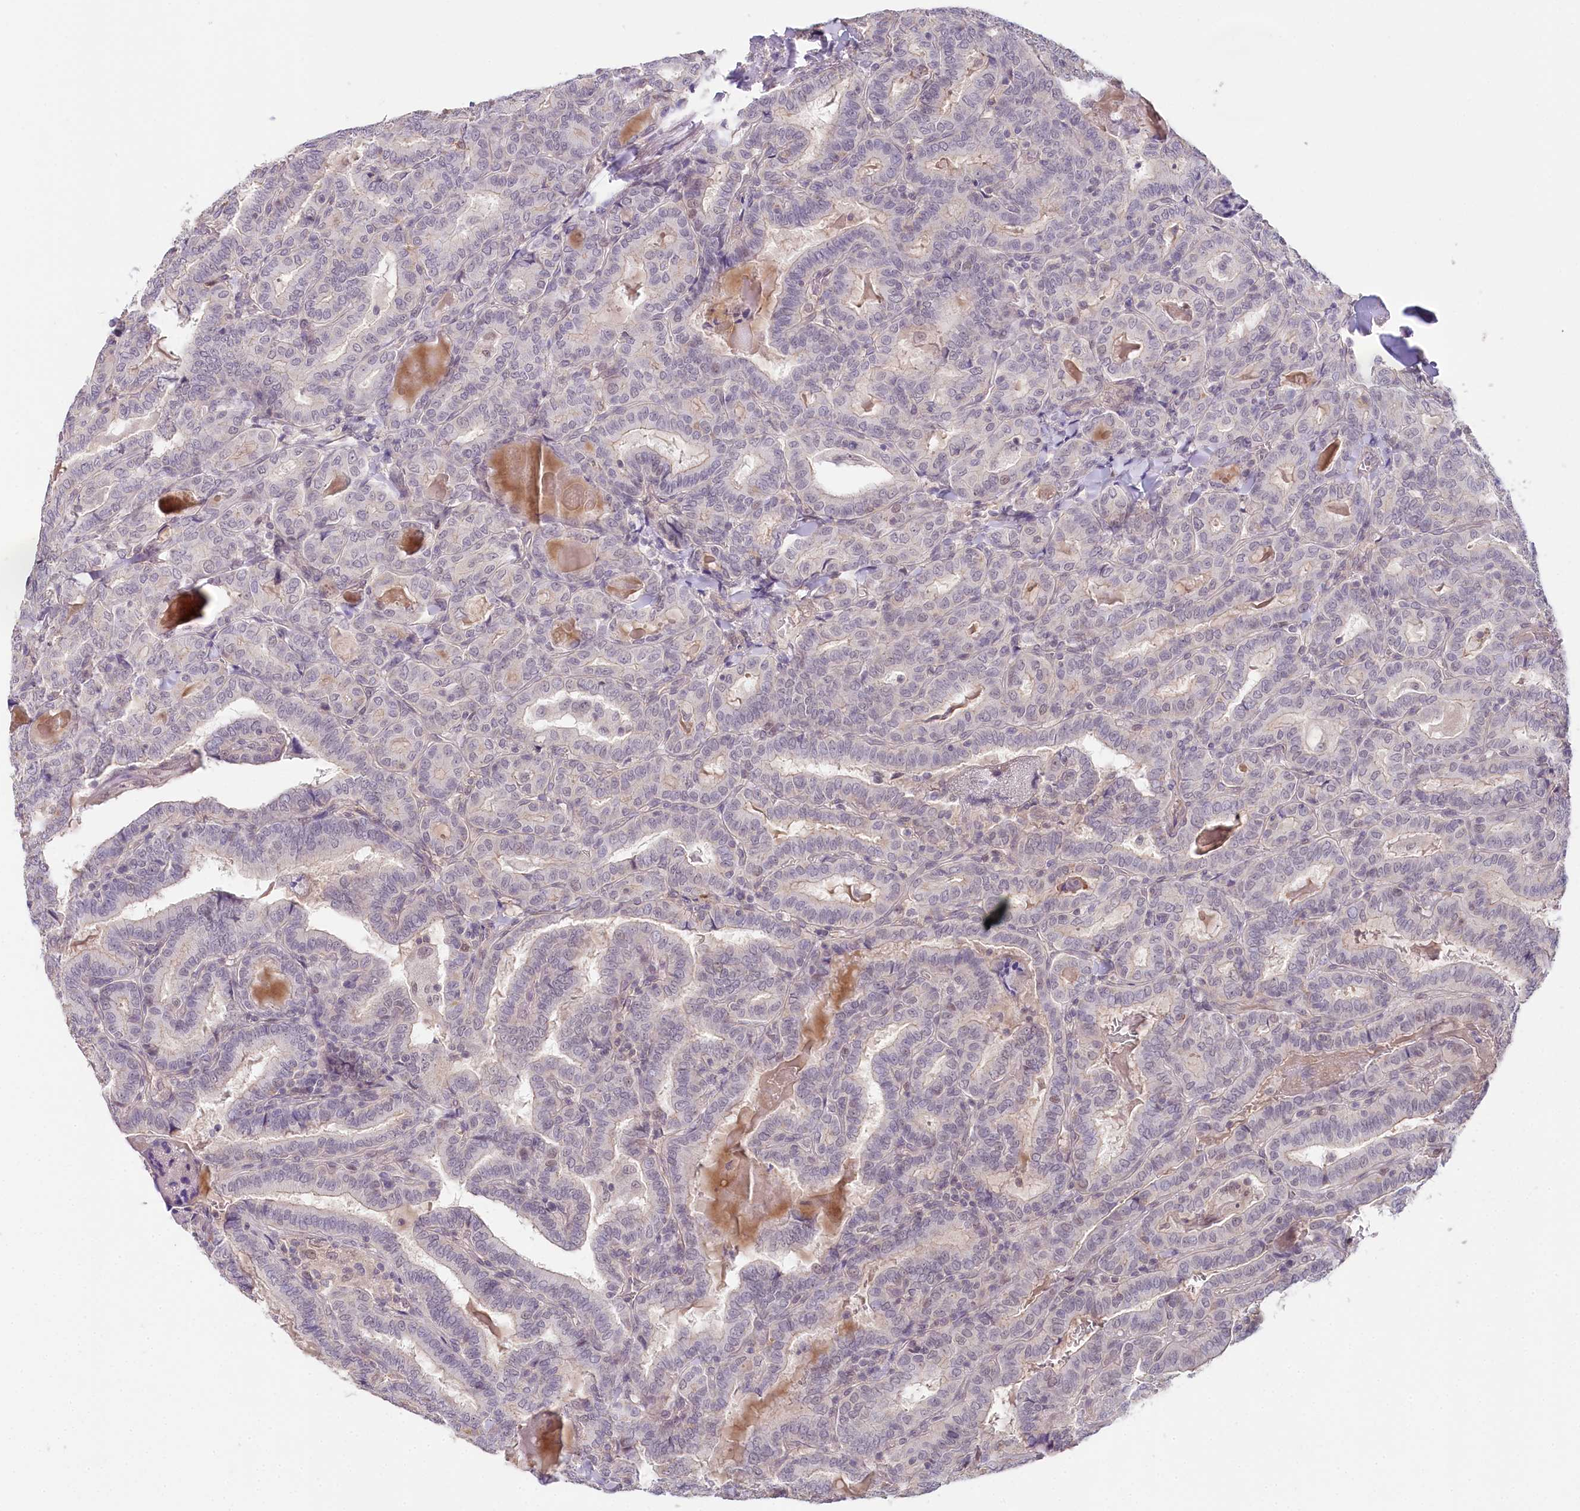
{"staining": {"intensity": "negative", "quantity": "none", "location": "none"}, "tissue": "thyroid cancer", "cell_type": "Tumor cells", "image_type": "cancer", "snomed": [{"axis": "morphology", "description": "Papillary adenocarcinoma, NOS"}, {"axis": "topography", "description": "Thyroid gland"}], "caption": "Histopathology image shows no significant protein staining in tumor cells of papillary adenocarcinoma (thyroid).", "gene": "AMTN", "patient": {"sex": "female", "age": 72}}